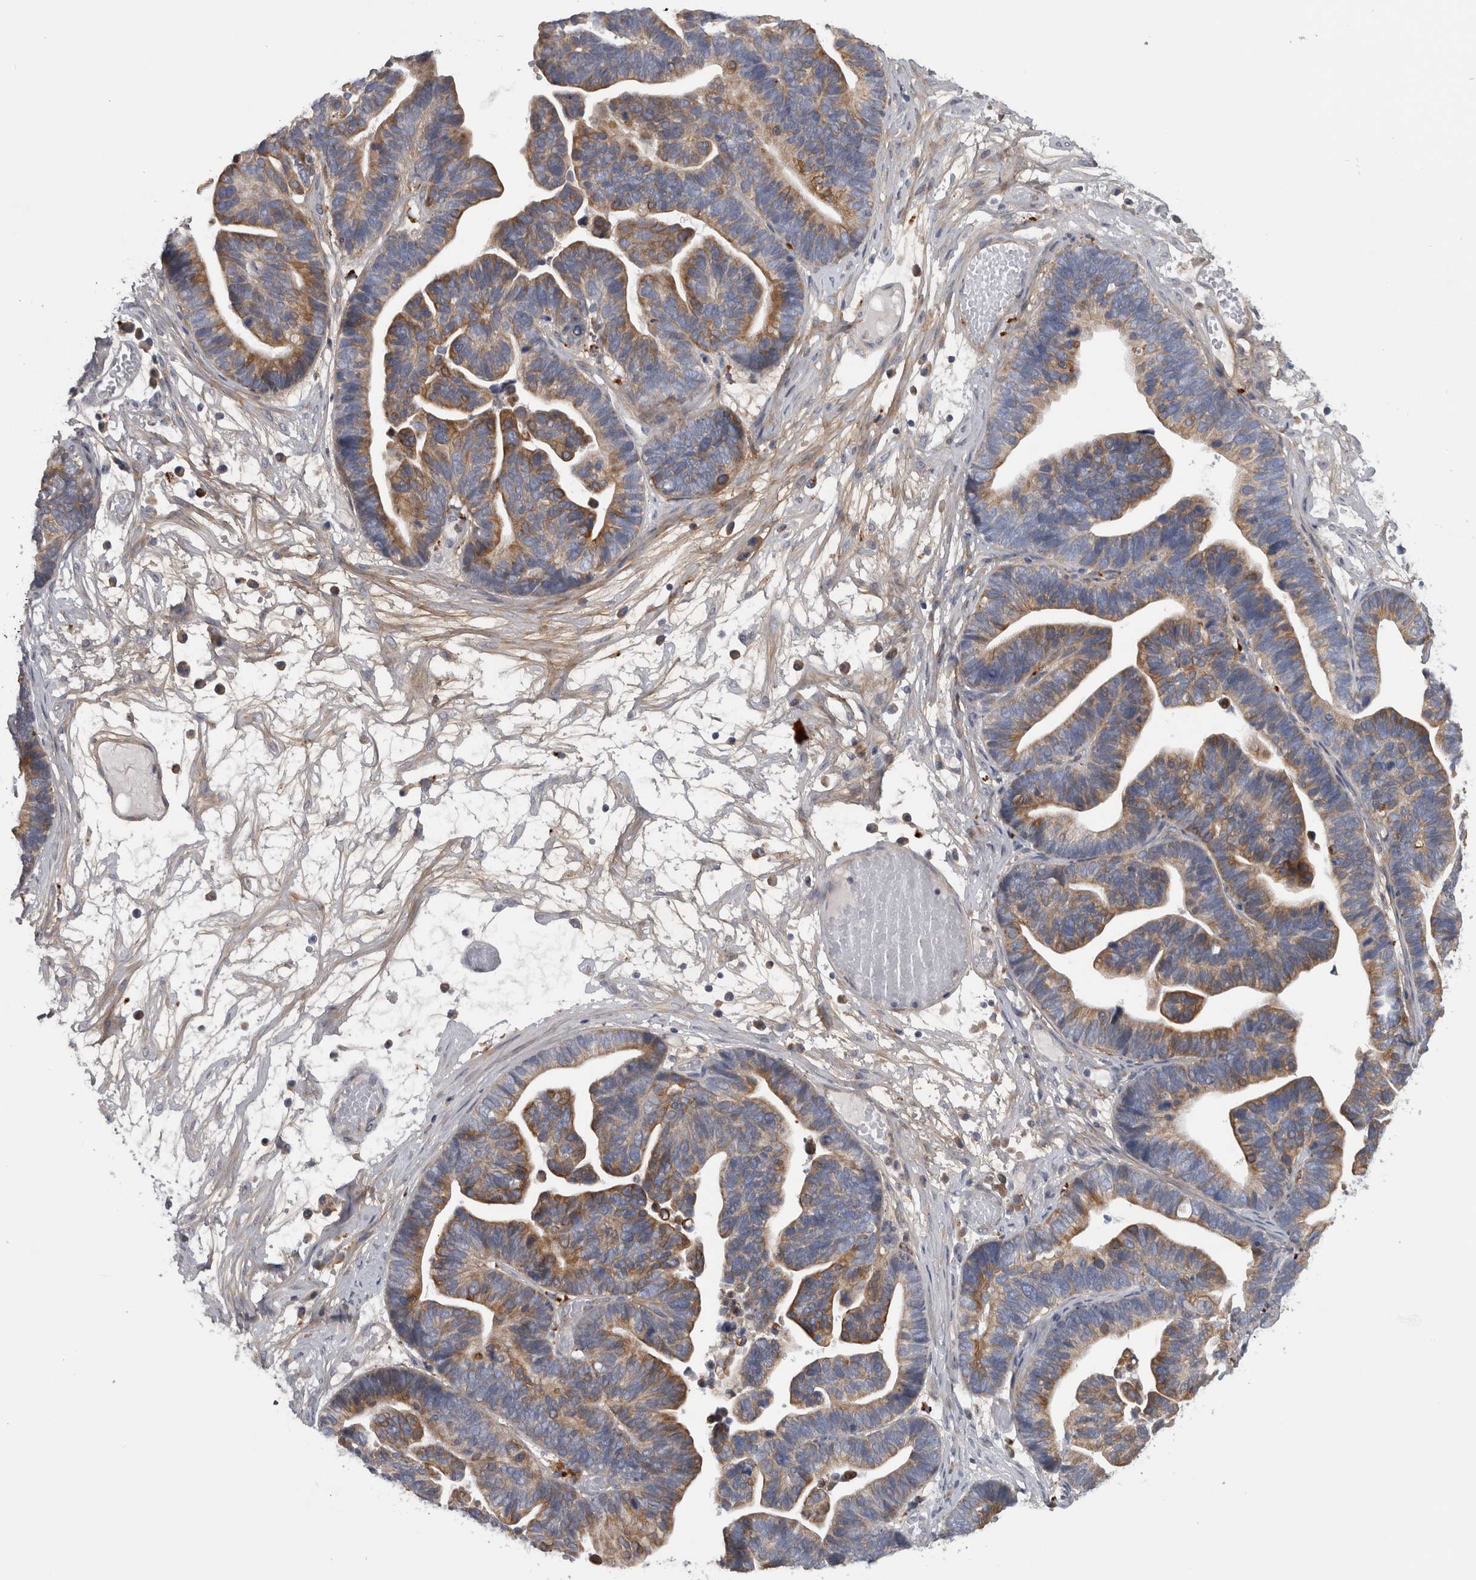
{"staining": {"intensity": "moderate", "quantity": ">75%", "location": "cytoplasmic/membranous"}, "tissue": "ovarian cancer", "cell_type": "Tumor cells", "image_type": "cancer", "snomed": [{"axis": "morphology", "description": "Cystadenocarcinoma, serous, NOS"}, {"axis": "topography", "description": "Ovary"}], "caption": "Human ovarian cancer stained with a protein marker shows moderate staining in tumor cells.", "gene": "ATXN2", "patient": {"sex": "female", "age": 56}}